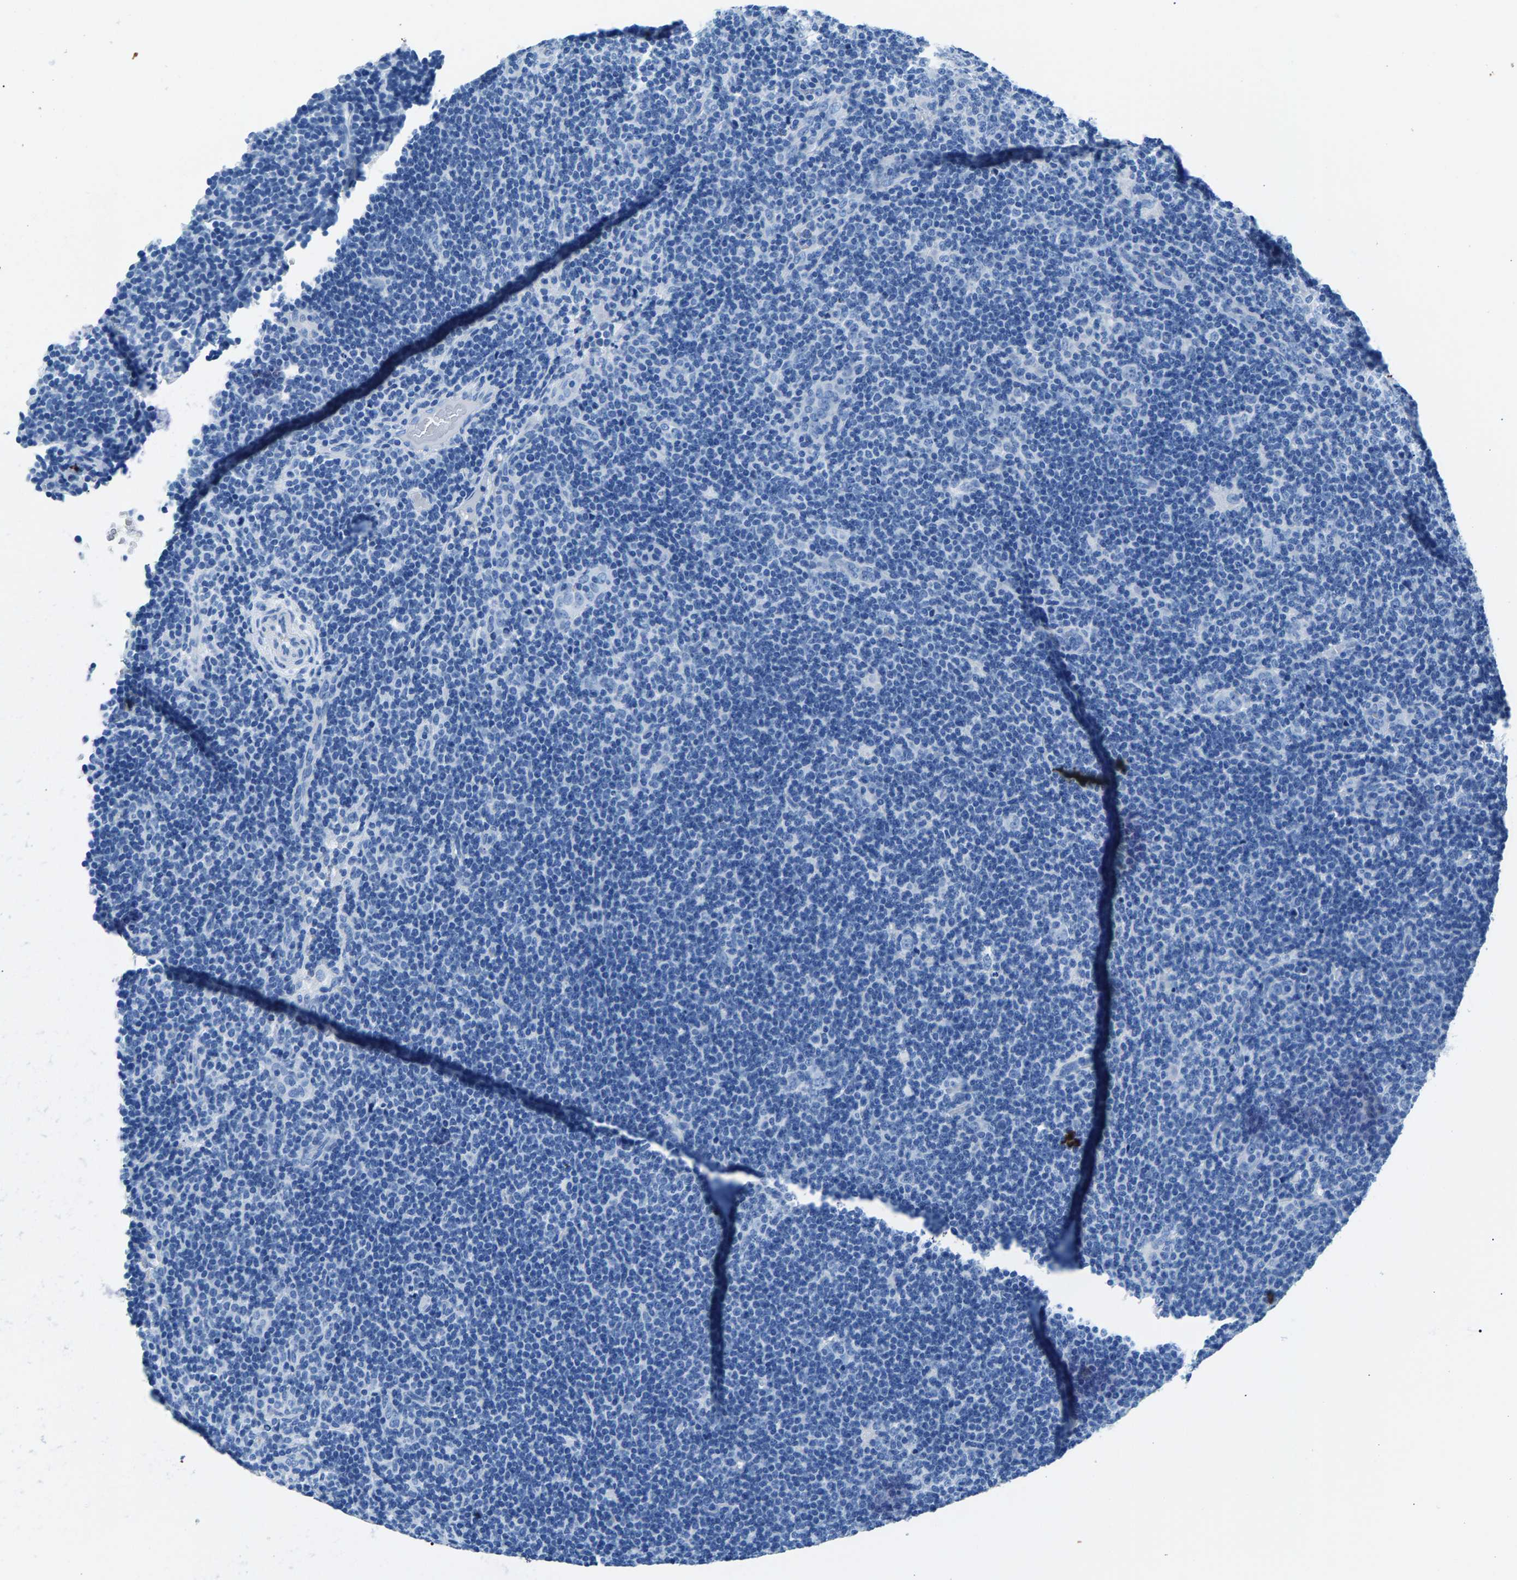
{"staining": {"intensity": "negative", "quantity": "none", "location": "none"}, "tissue": "lymphoma", "cell_type": "Tumor cells", "image_type": "cancer", "snomed": [{"axis": "morphology", "description": "Hodgkin's disease, NOS"}, {"axis": "topography", "description": "Lymph node"}], "caption": "A high-resolution histopathology image shows IHC staining of lymphoma, which shows no significant expression in tumor cells.", "gene": "CPS1", "patient": {"sex": "female", "age": 57}}